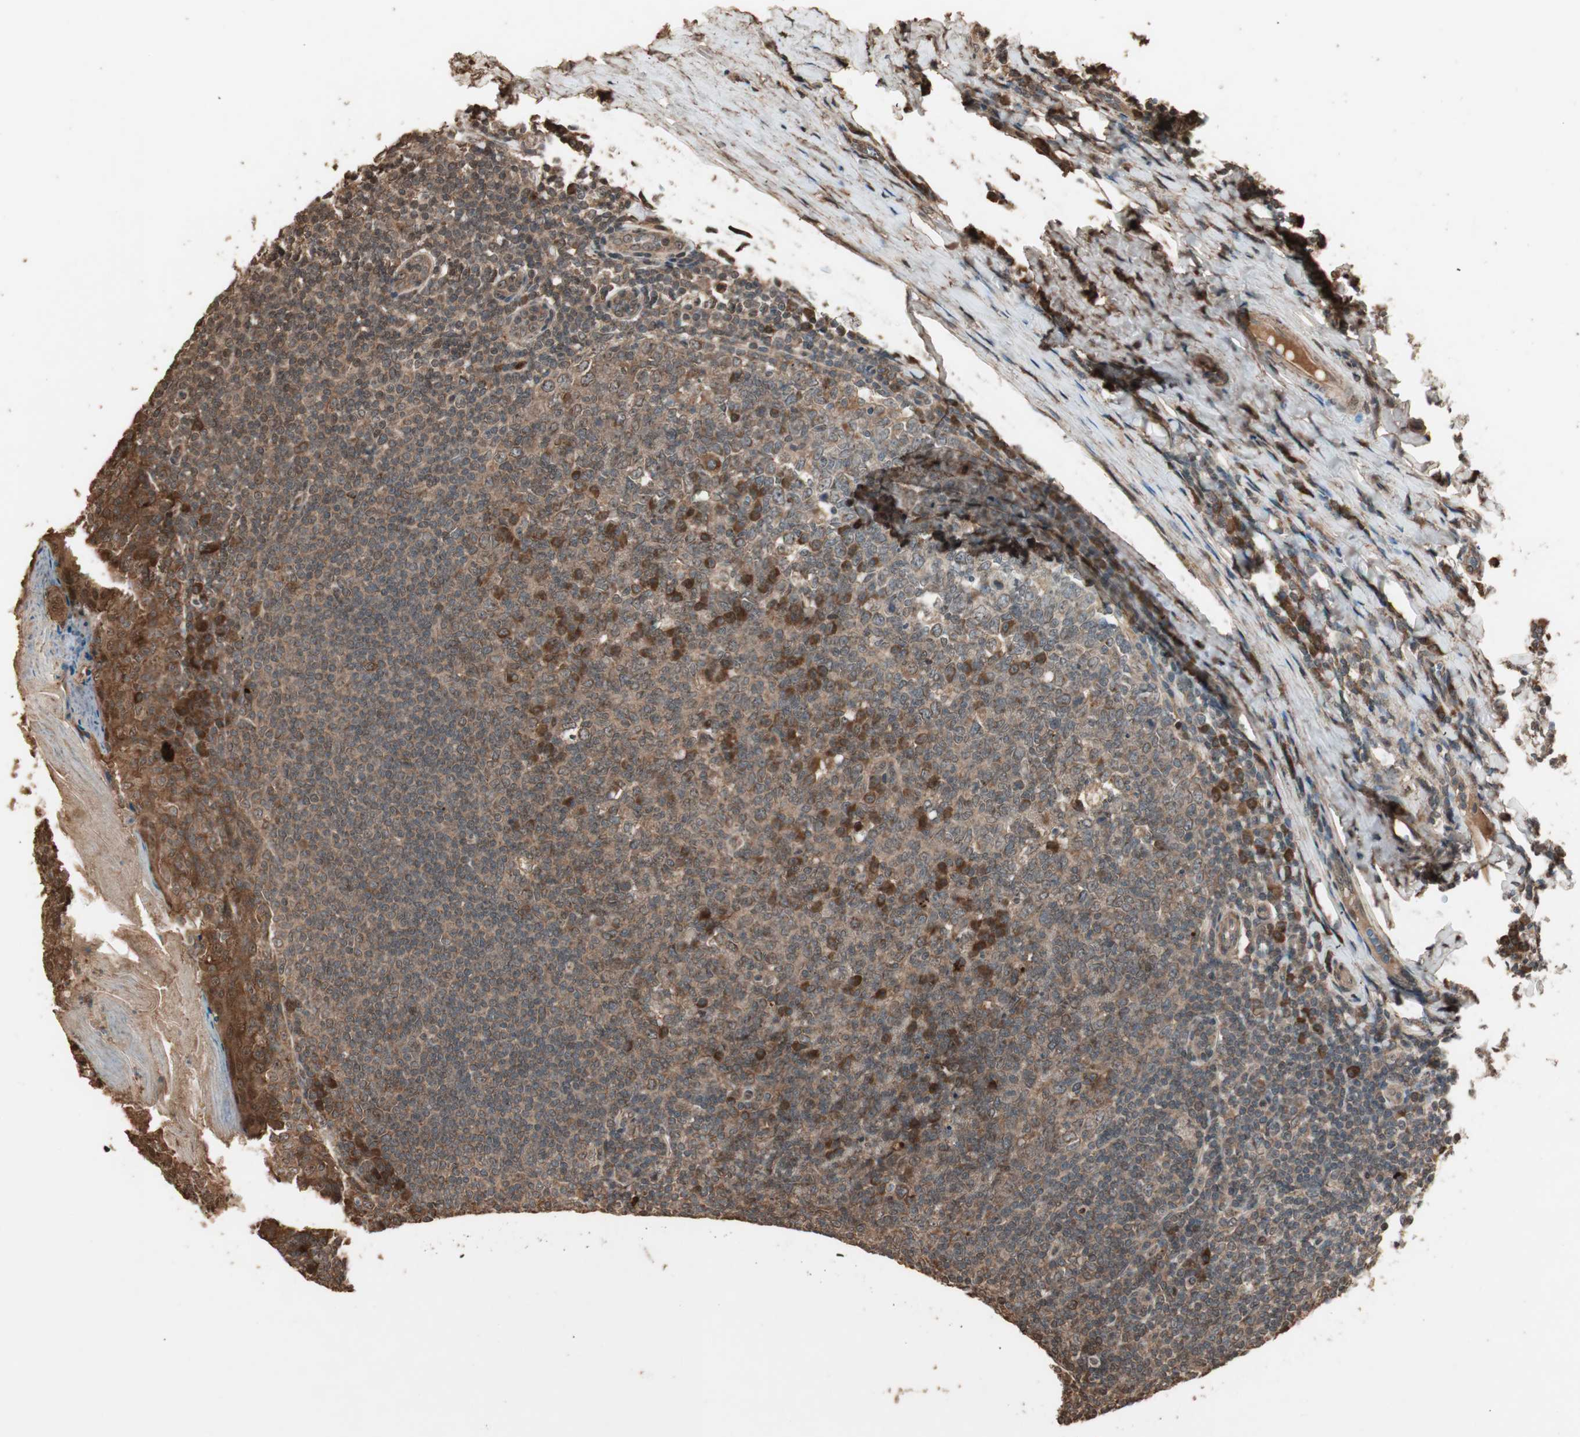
{"staining": {"intensity": "moderate", "quantity": ">75%", "location": "cytoplasmic/membranous,nuclear"}, "tissue": "tonsil", "cell_type": "Germinal center cells", "image_type": "normal", "snomed": [{"axis": "morphology", "description": "Normal tissue, NOS"}, {"axis": "topography", "description": "Tonsil"}], "caption": "Germinal center cells exhibit medium levels of moderate cytoplasmic/membranous,nuclear staining in approximately >75% of cells in unremarkable tonsil.", "gene": "USP20", "patient": {"sex": "male", "age": 31}}